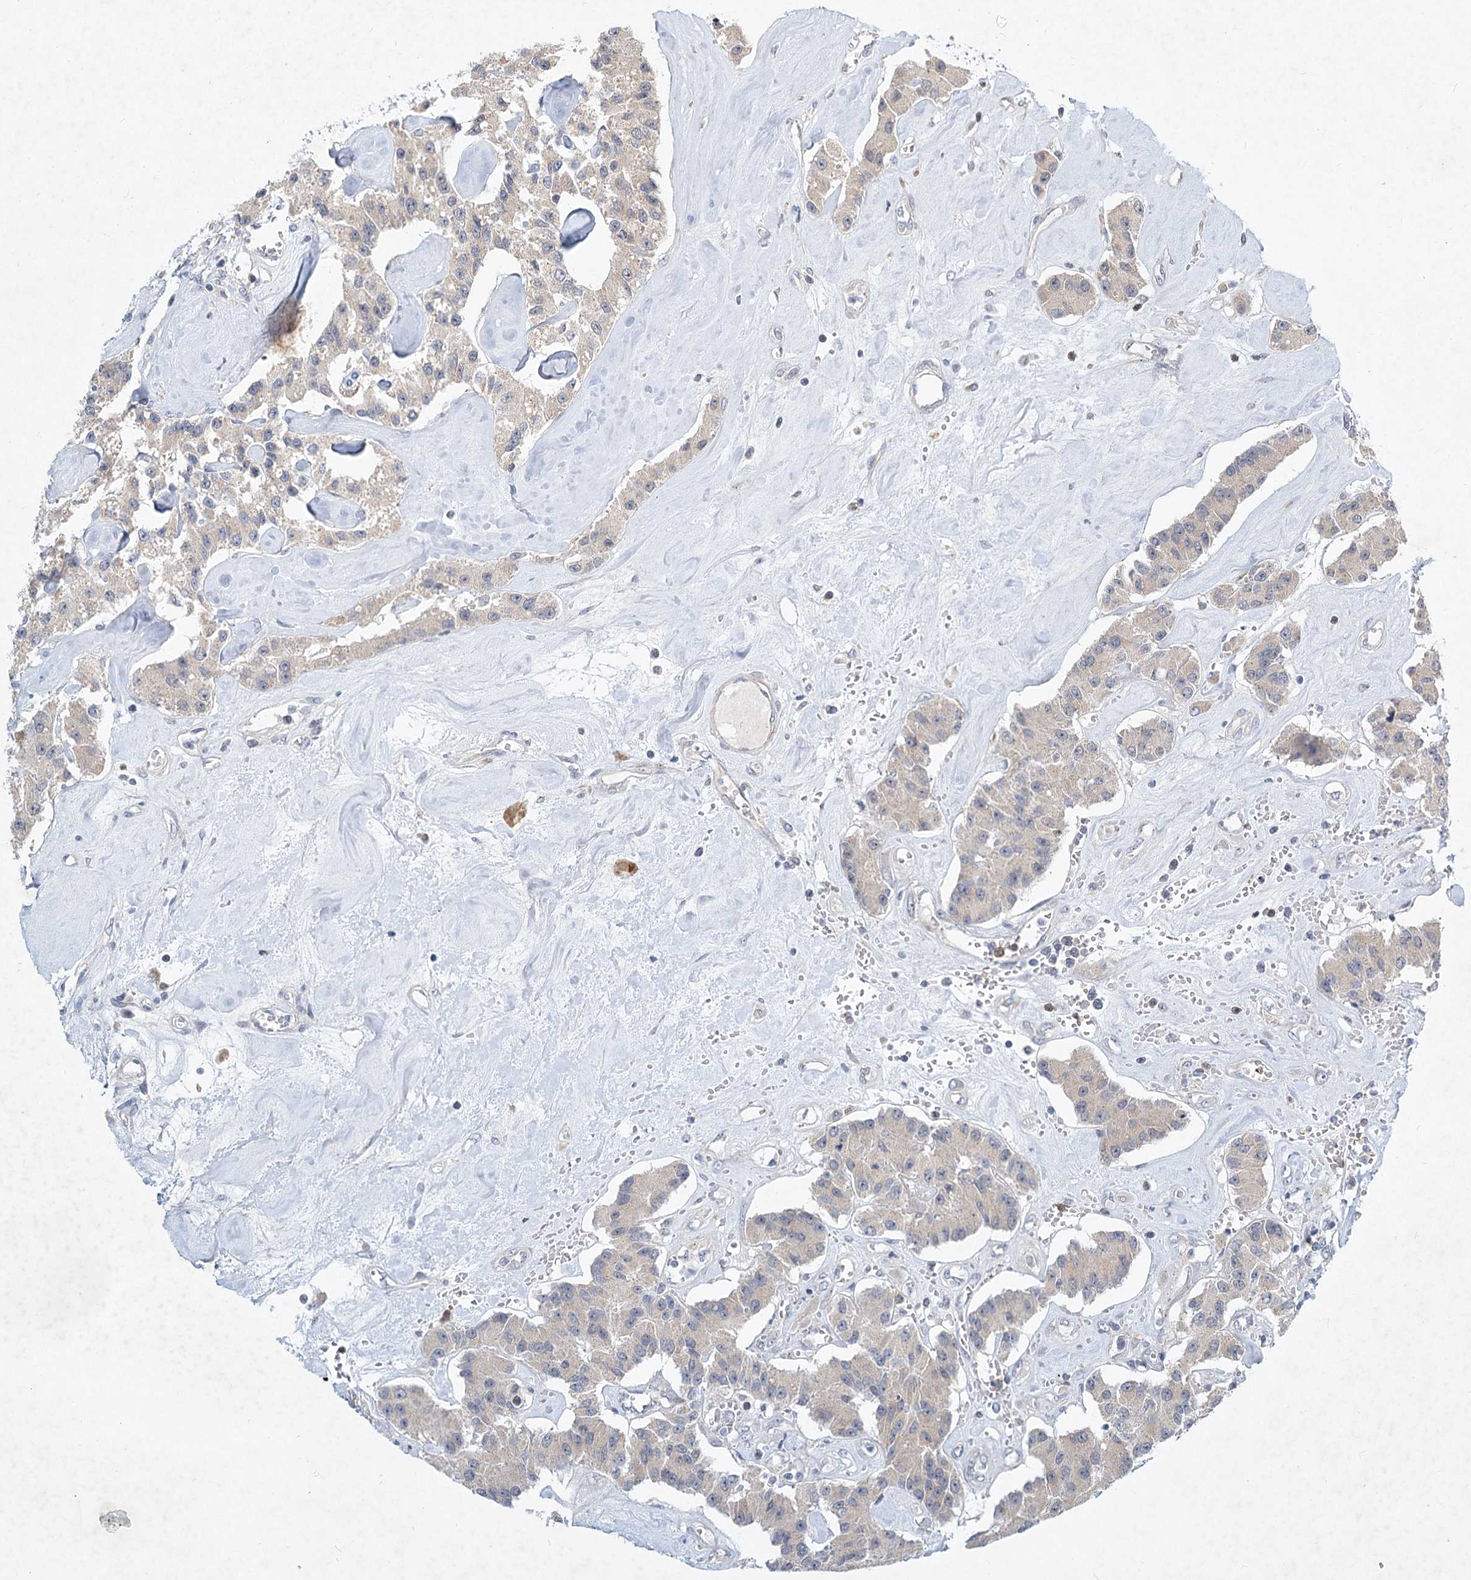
{"staining": {"intensity": "weak", "quantity": "<25%", "location": "cytoplasmic/membranous"}, "tissue": "carcinoid", "cell_type": "Tumor cells", "image_type": "cancer", "snomed": [{"axis": "morphology", "description": "Carcinoid, malignant, NOS"}, {"axis": "topography", "description": "Pancreas"}], "caption": "Human carcinoid stained for a protein using immunohistochemistry shows no expression in tumor cells.", "gene": "STAP1", "patient": {"sex": "male", "age": 41}}